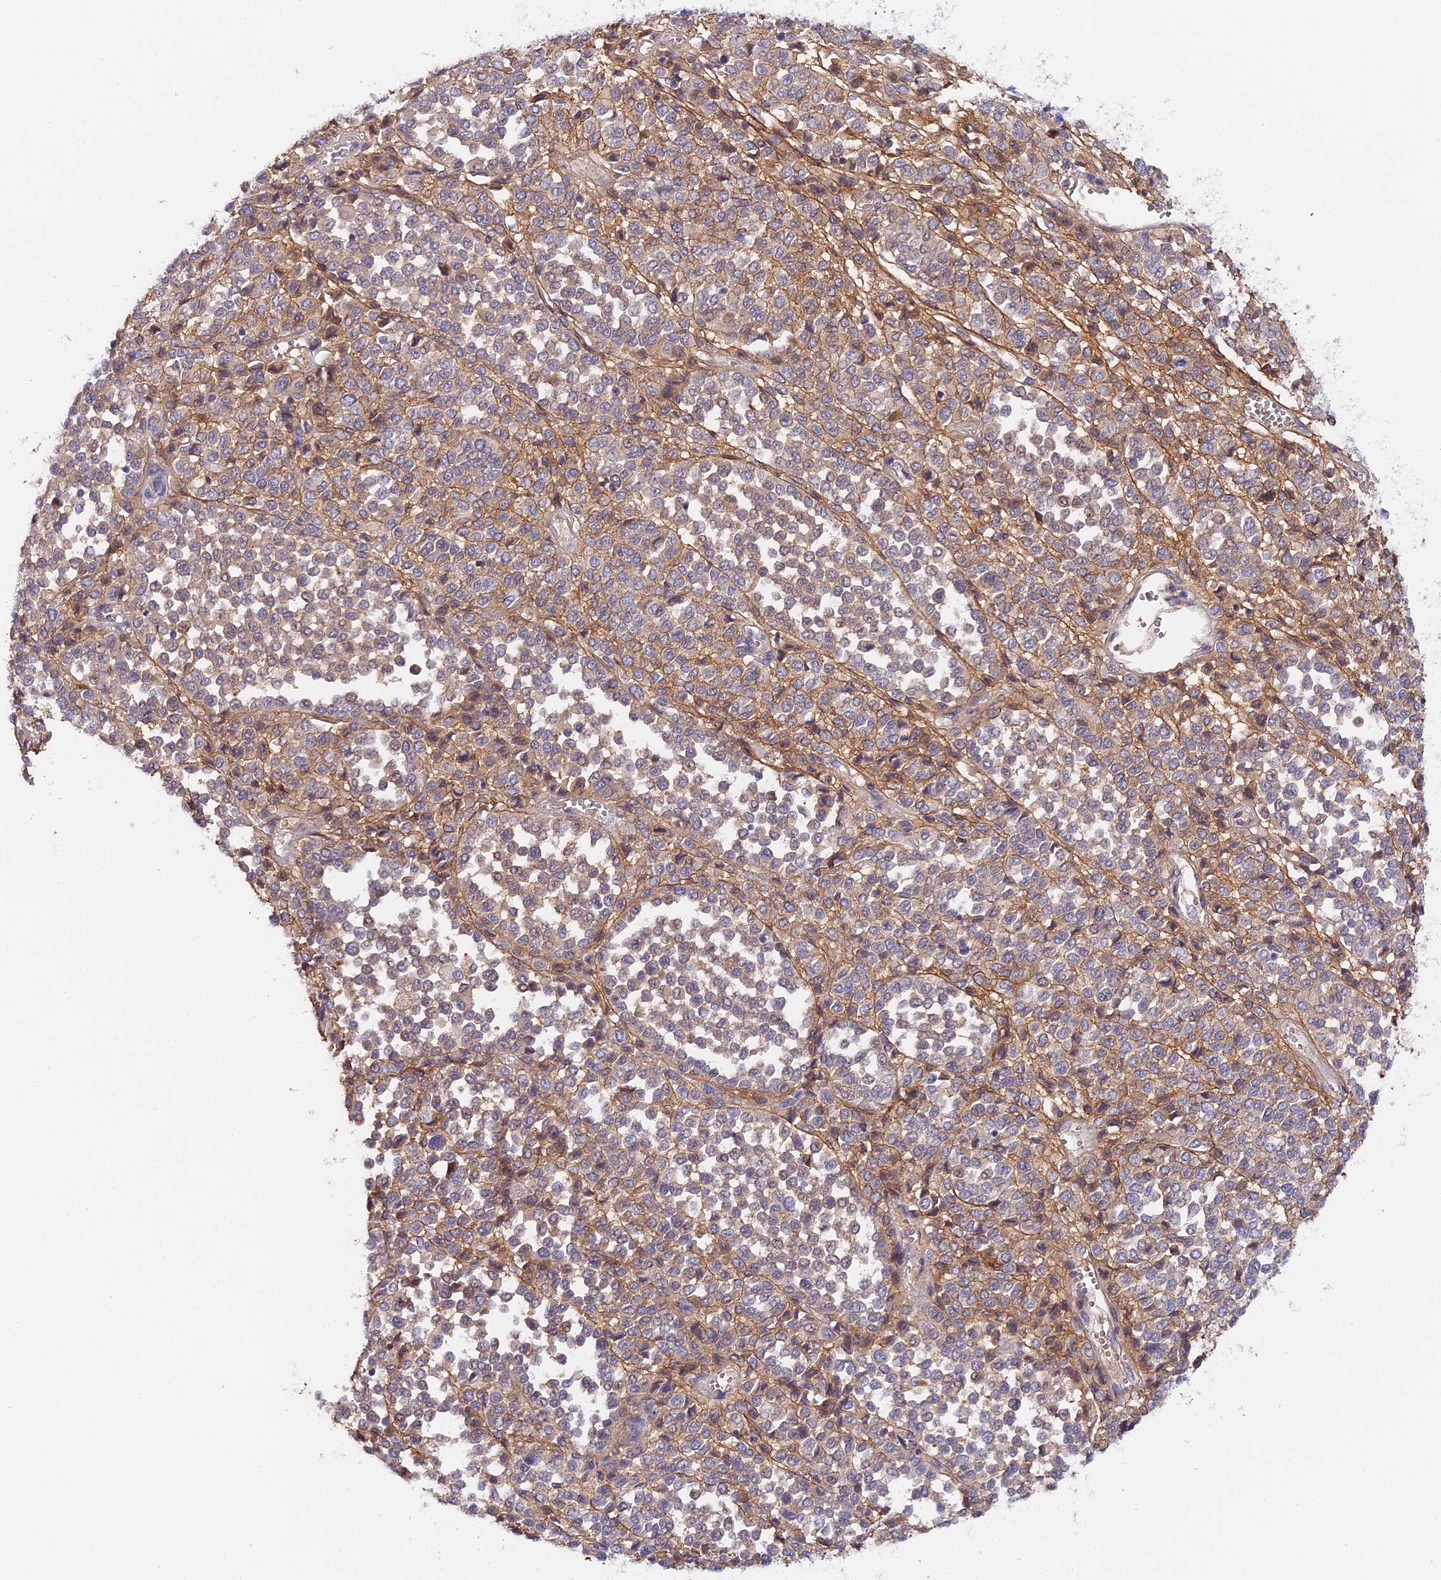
{"staining": {"intensity": "weak", "quantity": "25%-75%", "location": "cytoplasmic/membranous"}, "tissue": "melanoma", "cell_type": "Tumor cells", "image_type": "cancer", "snomed": [{"axis": "morphology", "description": "Malignant melanoma, Metastatic site"}, {"axis": "topography", "description": "Pancreas"}], "caption": "This is a histology image of immunohistochemistry staining of melanoma, which shows weak expression in the cytoplasmic/membranous of tumor cells.", "gene": "KATNB1", "patient": {"sex": "female", "age": 30}}